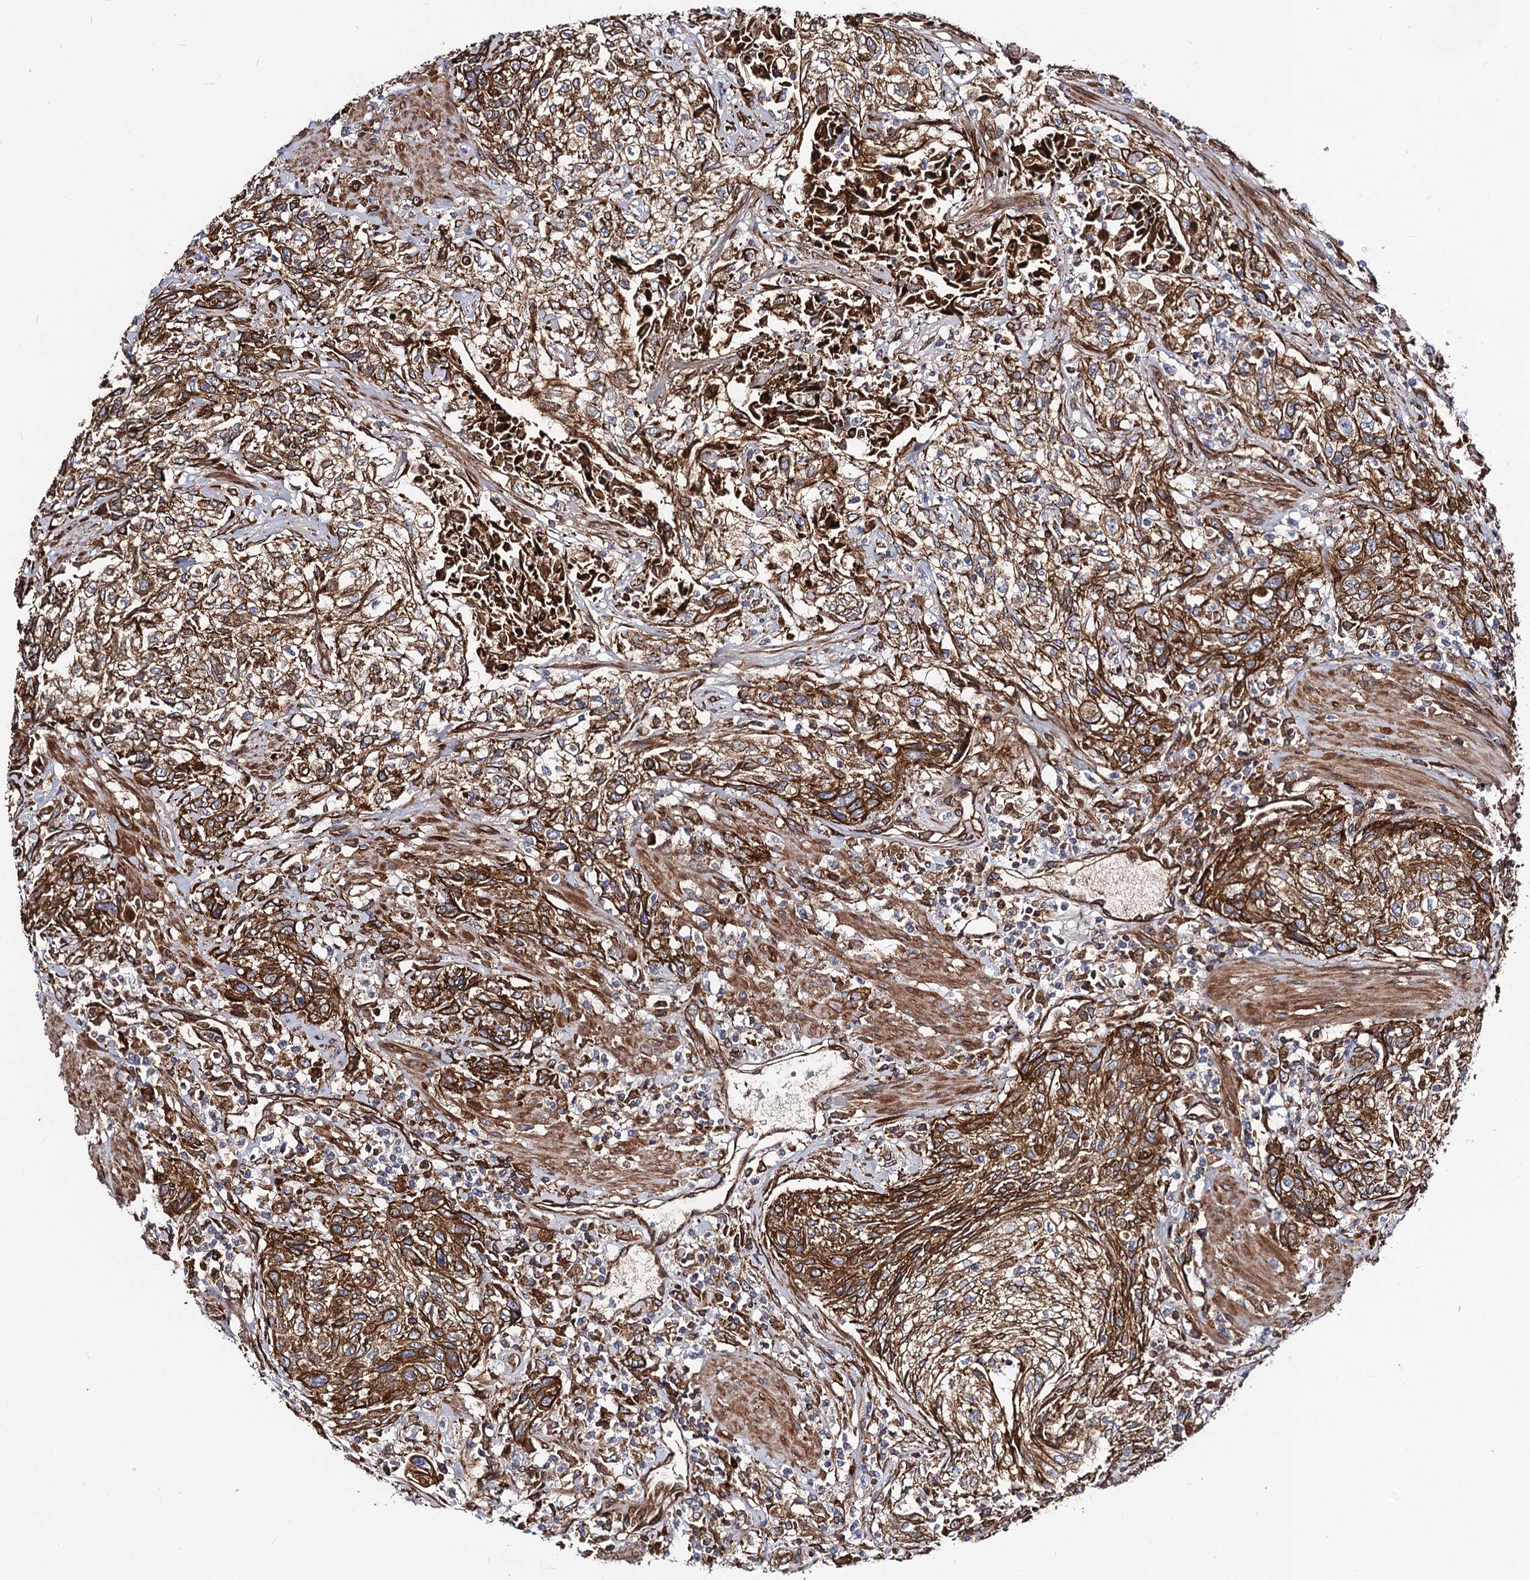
{"staining": {"intensity": "moderate", "quantity": ">75%", "location": "cytoplasmic/membranous"}, "tissue": "urothelial cancer", "cell_type": "Tumor cells", "image_type": "cancer", "snomed": [{"axis": "morphology", "description": "Normal tissue, NOS"}, {"axis": "morphology", "description": "Urothelial carcinoma, NOS"}, {"axis": "topography", "description": "Urinary bladder"}, {"axis": "topography", "description": "Peripheral nerve tissue"}], "caption": "IHC histopathology image of urothelial cancer stained for a protein (brown), which reveals medium levels of moderate cytoplasmic/membranous positivity in about >75% of tumor cells.", "gene": "CIP2A", "patient": {"sex": "male", "age": 35}}